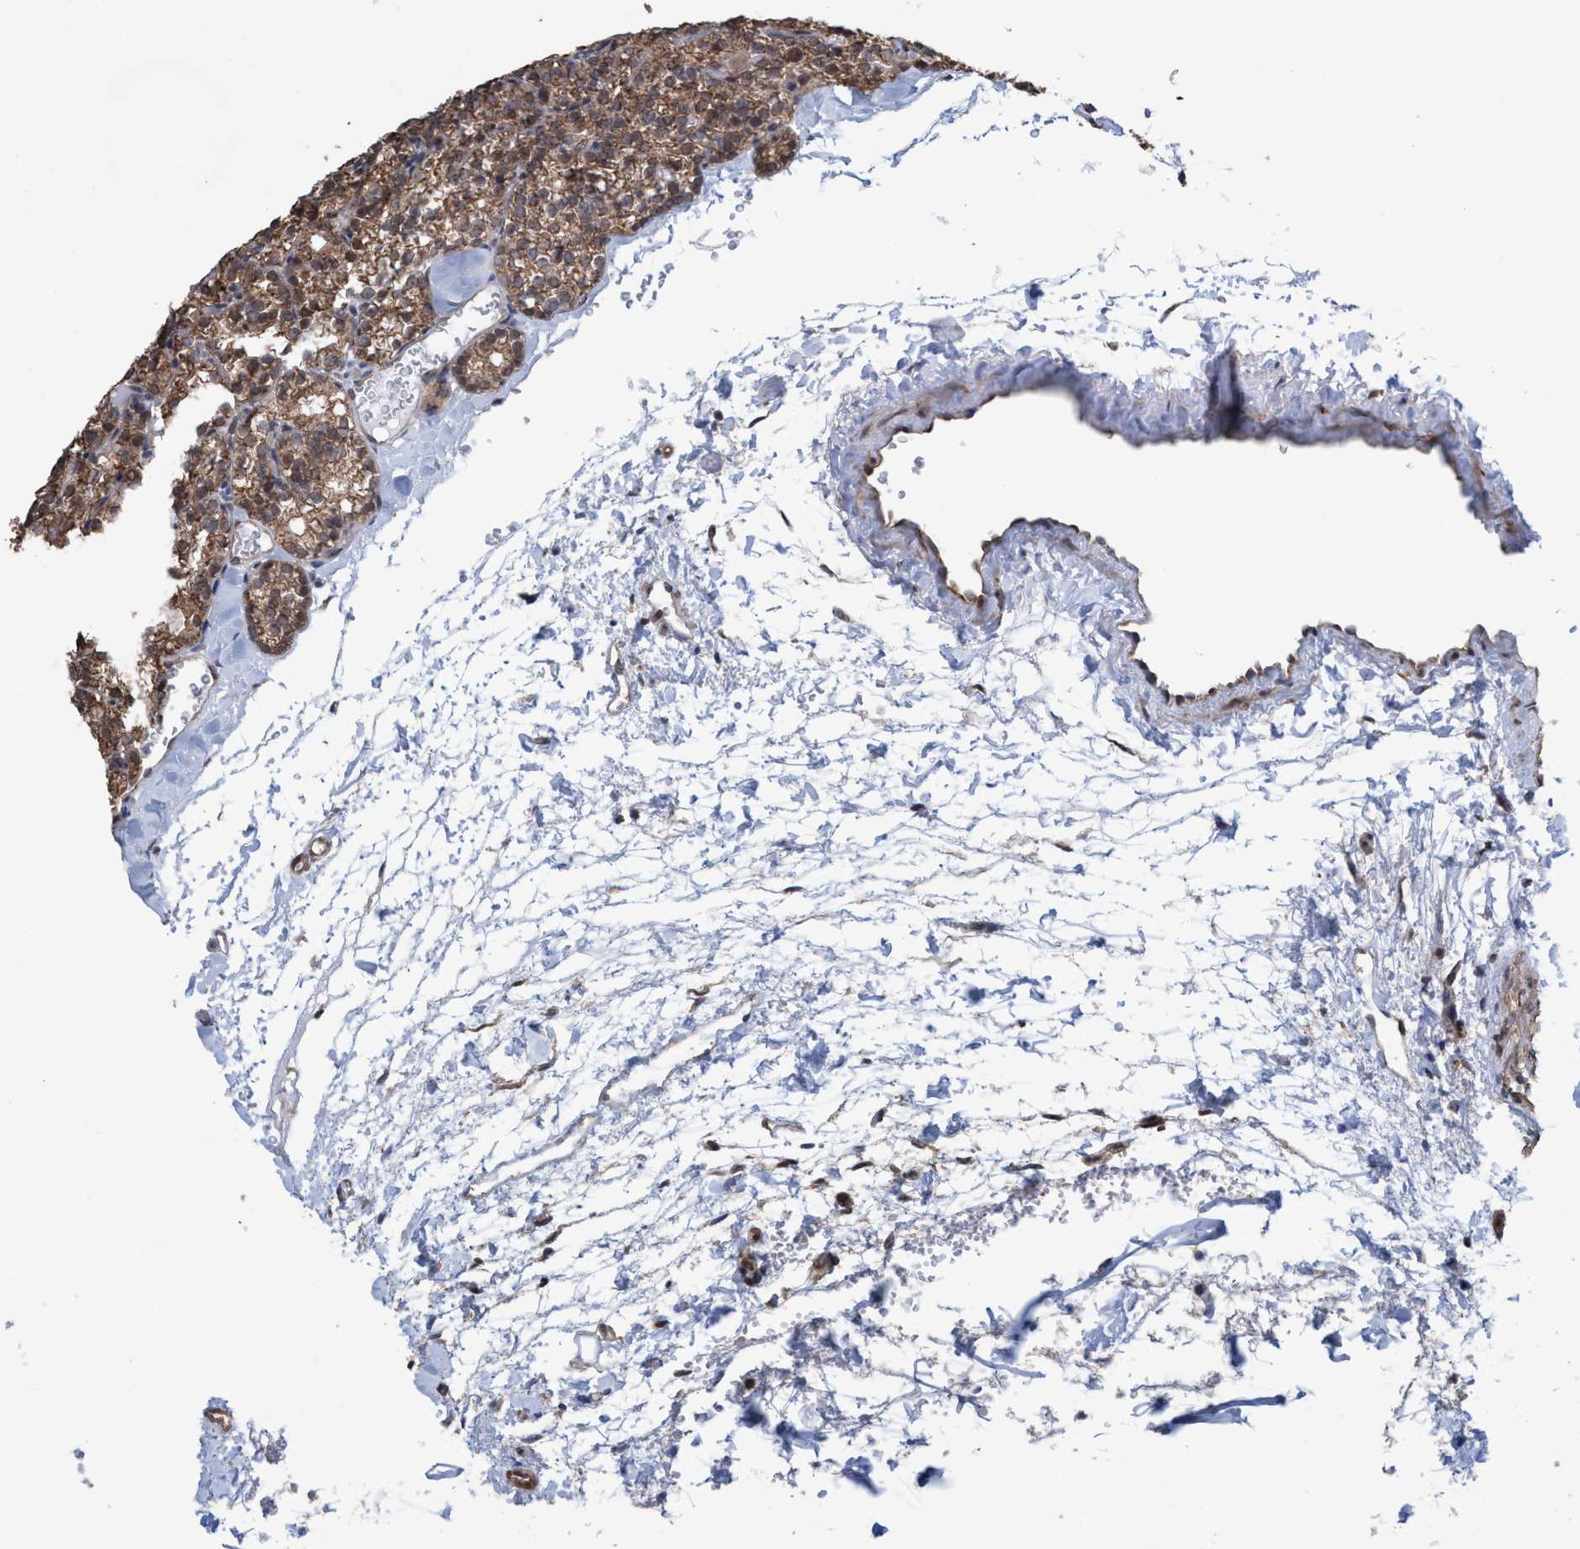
{"staining": {"intensity": "moderate", "quantity": ">75%", "location": "cytoplasmic/membranous,nuclear"}, "tissue": "parathyroid gland", "cell_type": "Glandular cells", "image_type": "normal", "snomed": [{"axis": "morphology", "description": "Normal tissue, NOS"}, {"axis": "topography", "description": "Parathyroid gland"}], "caption": "Protein expression analysis of unremarkable parathyroid gland demonstrates moderate cytoplasmic/membranous,nuclear staining in about >75% of glandular cells. (brown staining indicates protein expression, while blue staining denotes nuclei).", "gene": "METAP2", "patient": {"sex": "female", "age": 64}}